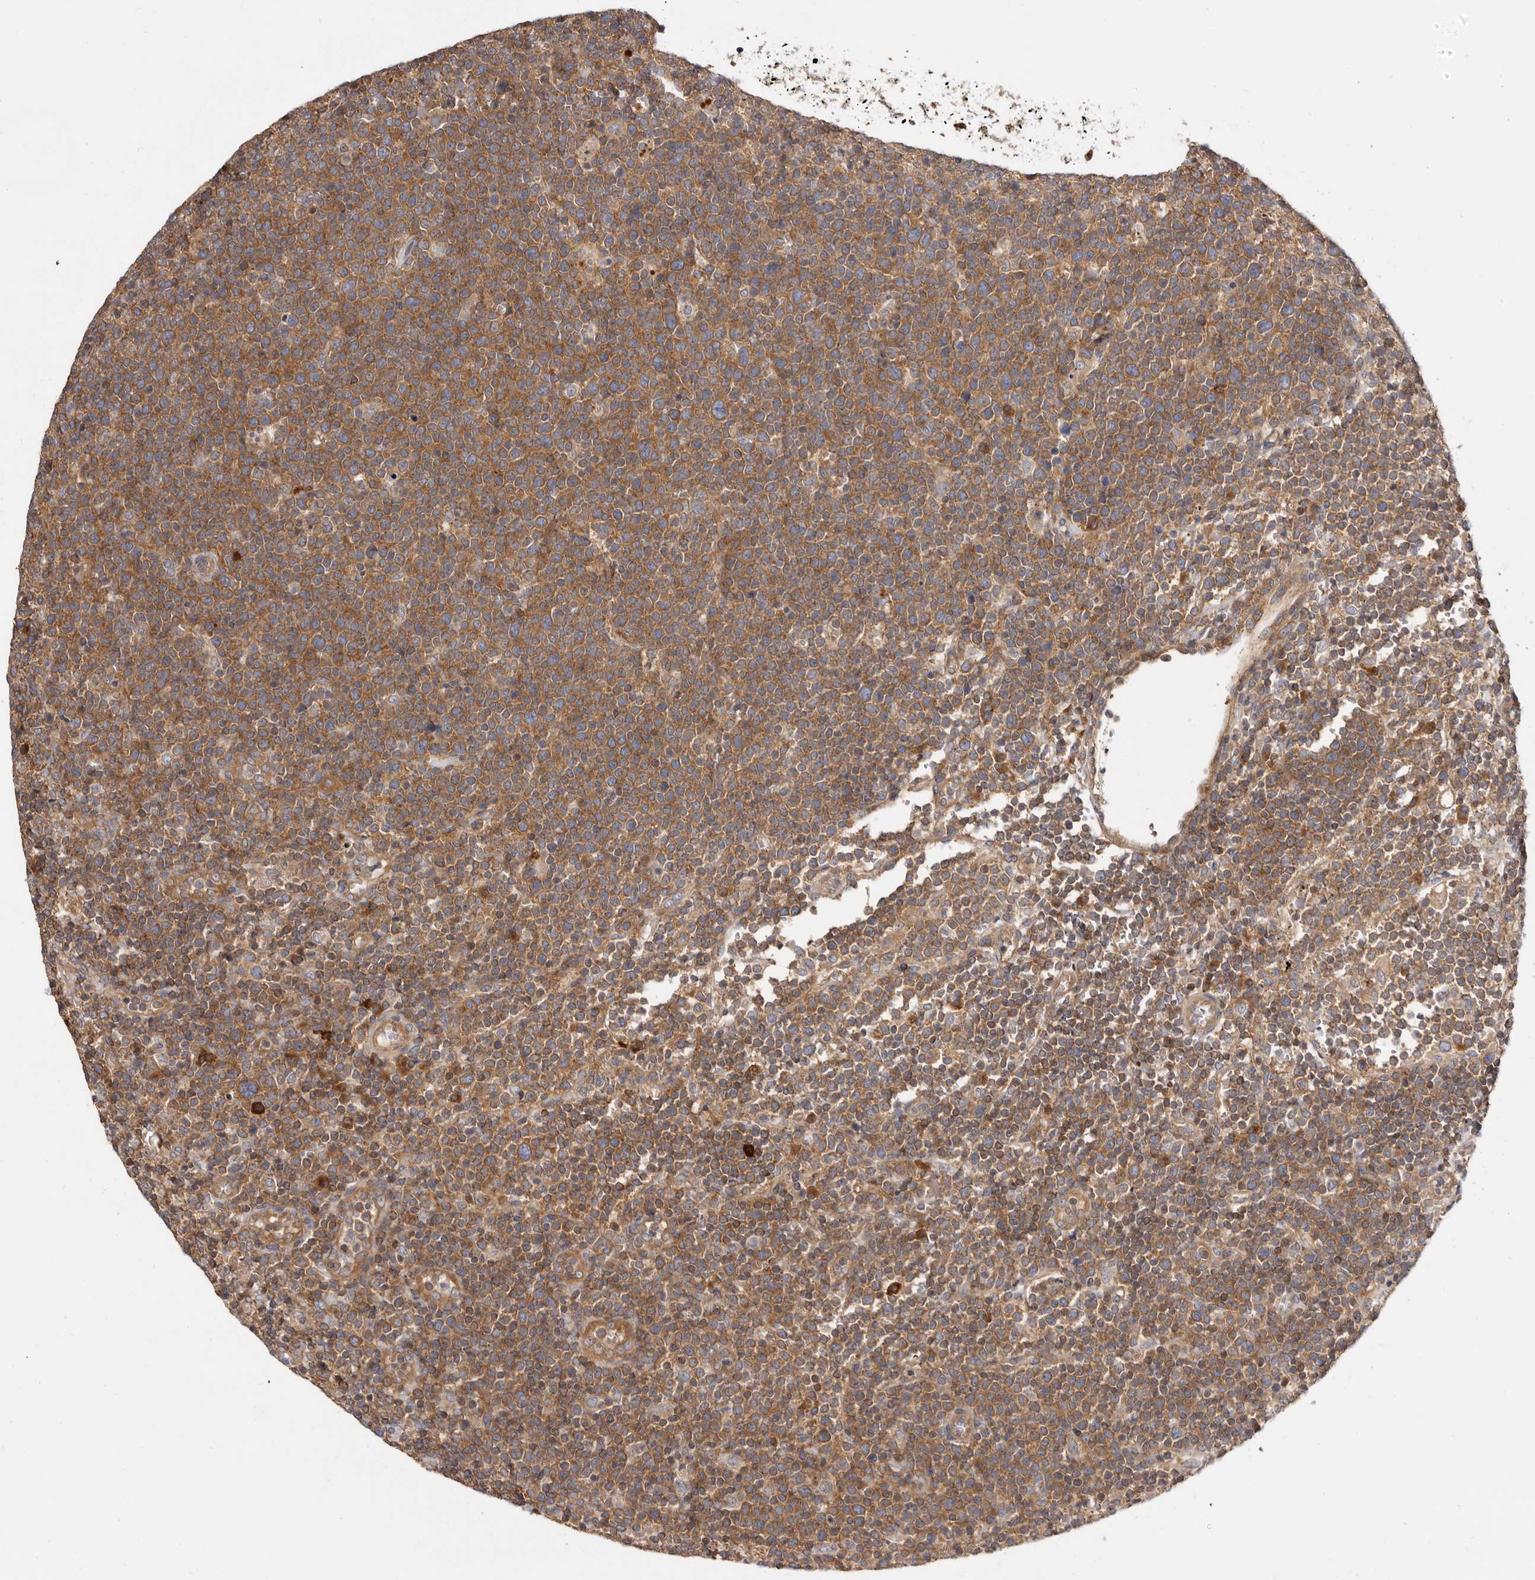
{"staining": {"intensity": "moderate", "quantity": ">75%", "location": "cytoplasmic/membranous"}, "tissue": "lymphoma", "cell_type": "Tumor cells", "image_type": "cancer", "snomed": [{"axis": "morphology", "description": "Malignant lymphoma, non-Hodgkin's type, High grade"}, {"axis": "topography", "description": "Lymph node"}], "caption": "Malignant lymphoma, non-Hodgkin's type (high-grade) tissue displays moderate cytoplasmic/membranous staining in approximately >75% of tumor cells", "gene": "ADAMTS20", "patient": {"sex": "male", "age": 61}}